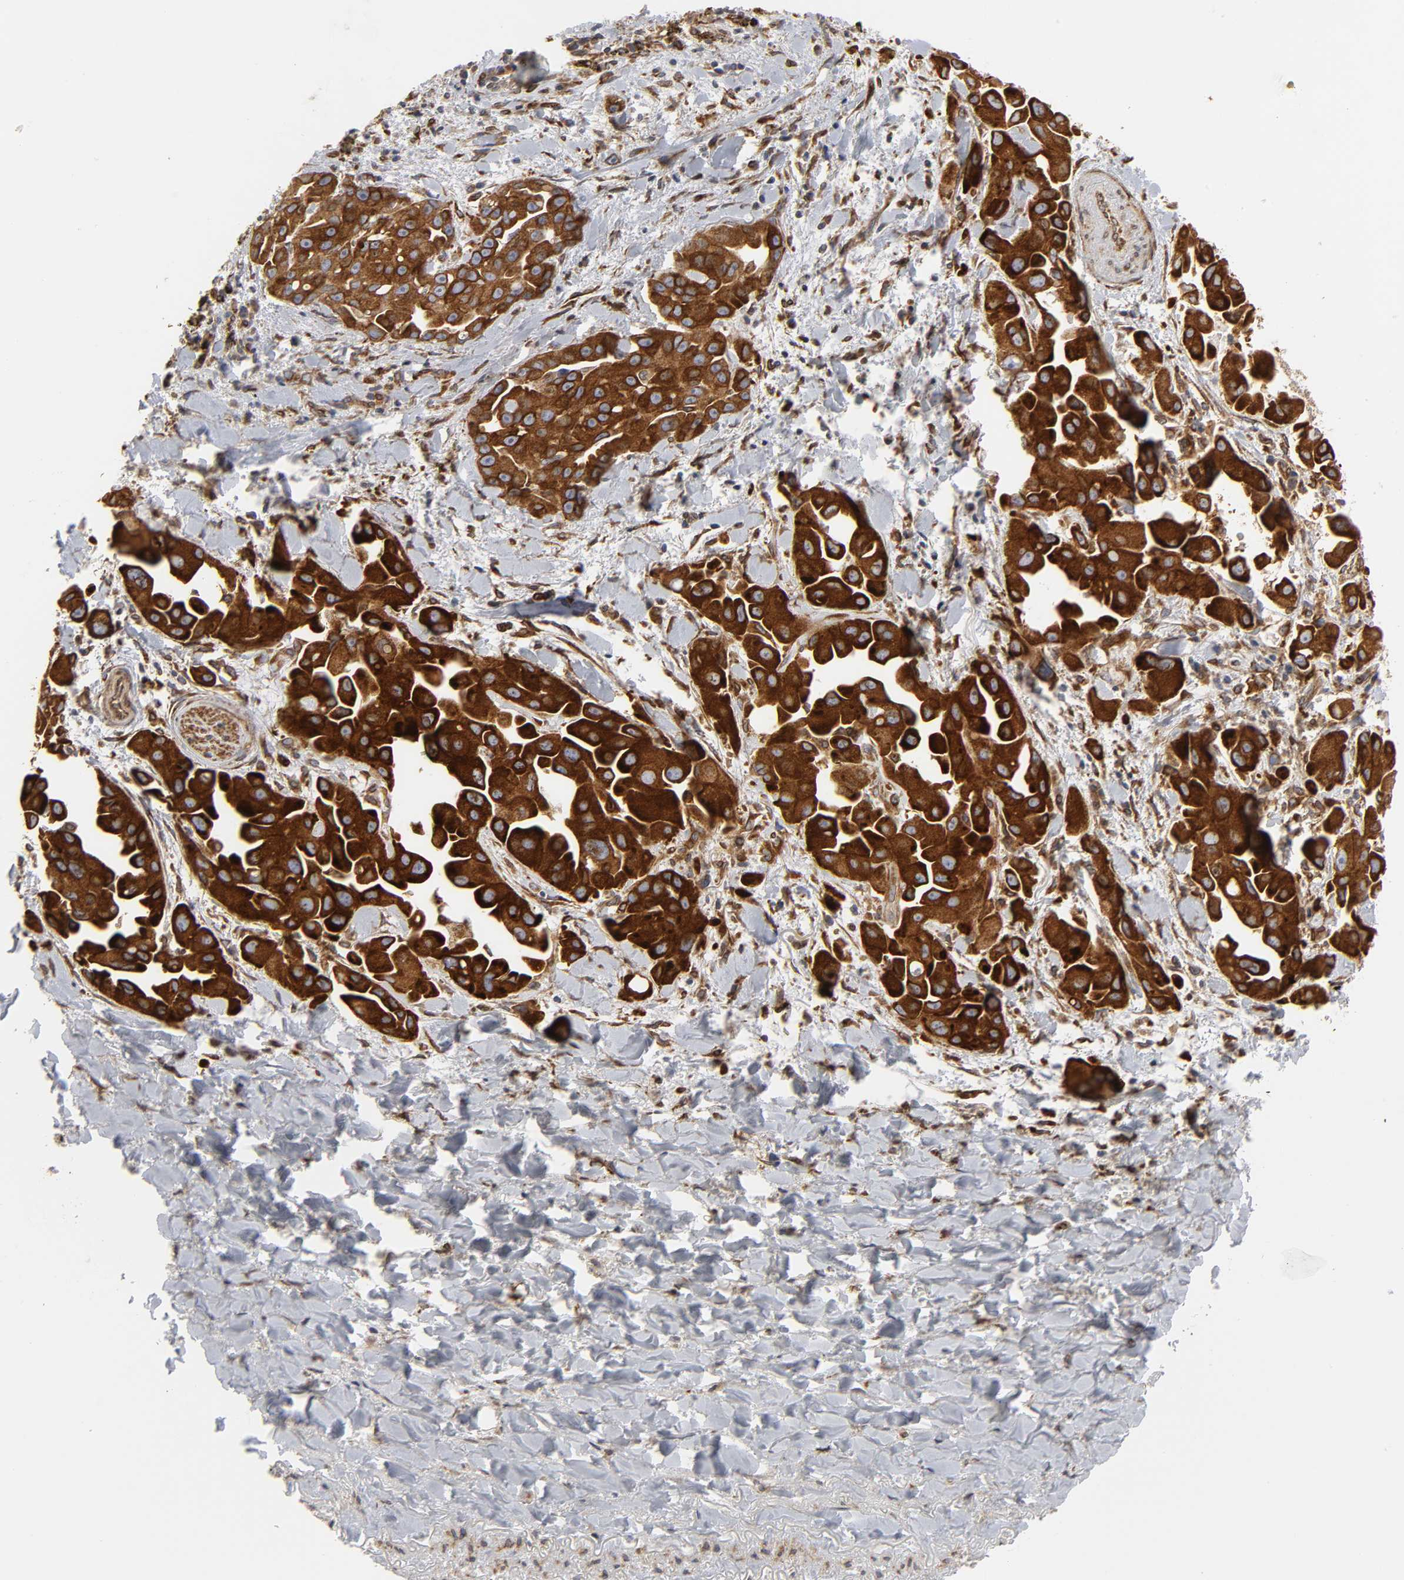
{"staining": {"intensity": "strong", "quantity": ">75%", "location": "cytoplasmic/membranous"}, "tissue": "lung cancer", "cell_type": "Tumor cells", "image_type": "cancer", "snomed": [{"axis": "morphology", "description": "Normal tissue, NOS"}, {"axis": "morphology", "description": "Adenocarcinoma, NOS"}, {"axis": "topography", "description": "Bronchus"}], "caption": "Protein staining of adenocarcinoma (lung) tissue exhibits strong cytoplasmic/membranous positivity in about >75% of tumor cells.", "gene": "POR", "patient": {"sex": "male", "age": 68}}